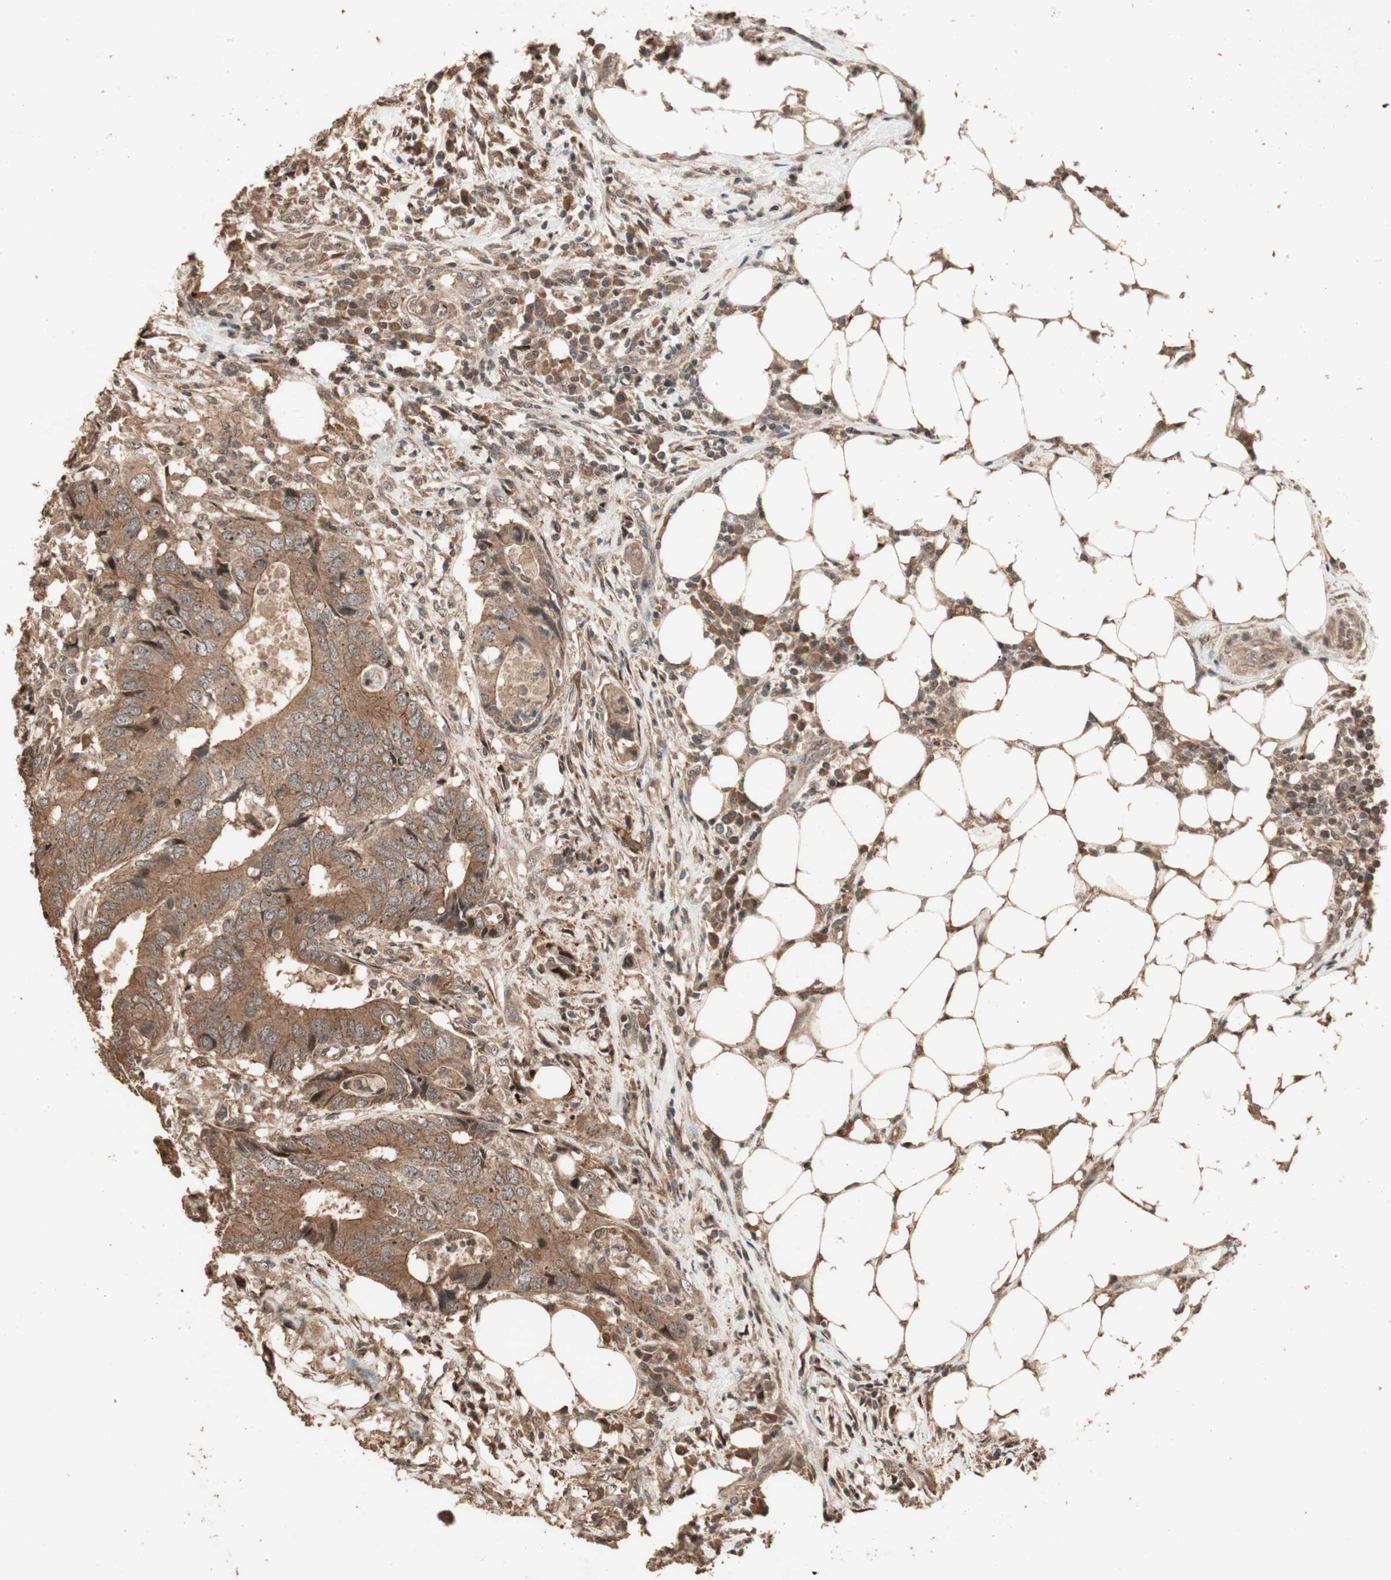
{"staining": {"intensity": "moderate", "quantity": ">75%", "location": "cytoplasmic/membranous"}, "tissue": "colorectal cancer", "cell_type": "Tumor cells", "image_type": "cancer", "snomed": [{"axis": "morphology", "description": "Adenocarcinoma, NOS"}, {"axis": "topography", "description": "Colon"}], "caption": "High-magnification brightfield microscopy of colorectal cancer stained with DAB (3,3'-diaminobenzidine) (brown) and counterstained with hematoxylin (blue). tumor cells exhibit moderate cytoplasmic/membranous staining is present in approximately>75% of cells. Ihc stains the protein in brown and the nuclei are stained blue.", "gene": "USP20", "patient": {"sex": "male", "age": 71}}